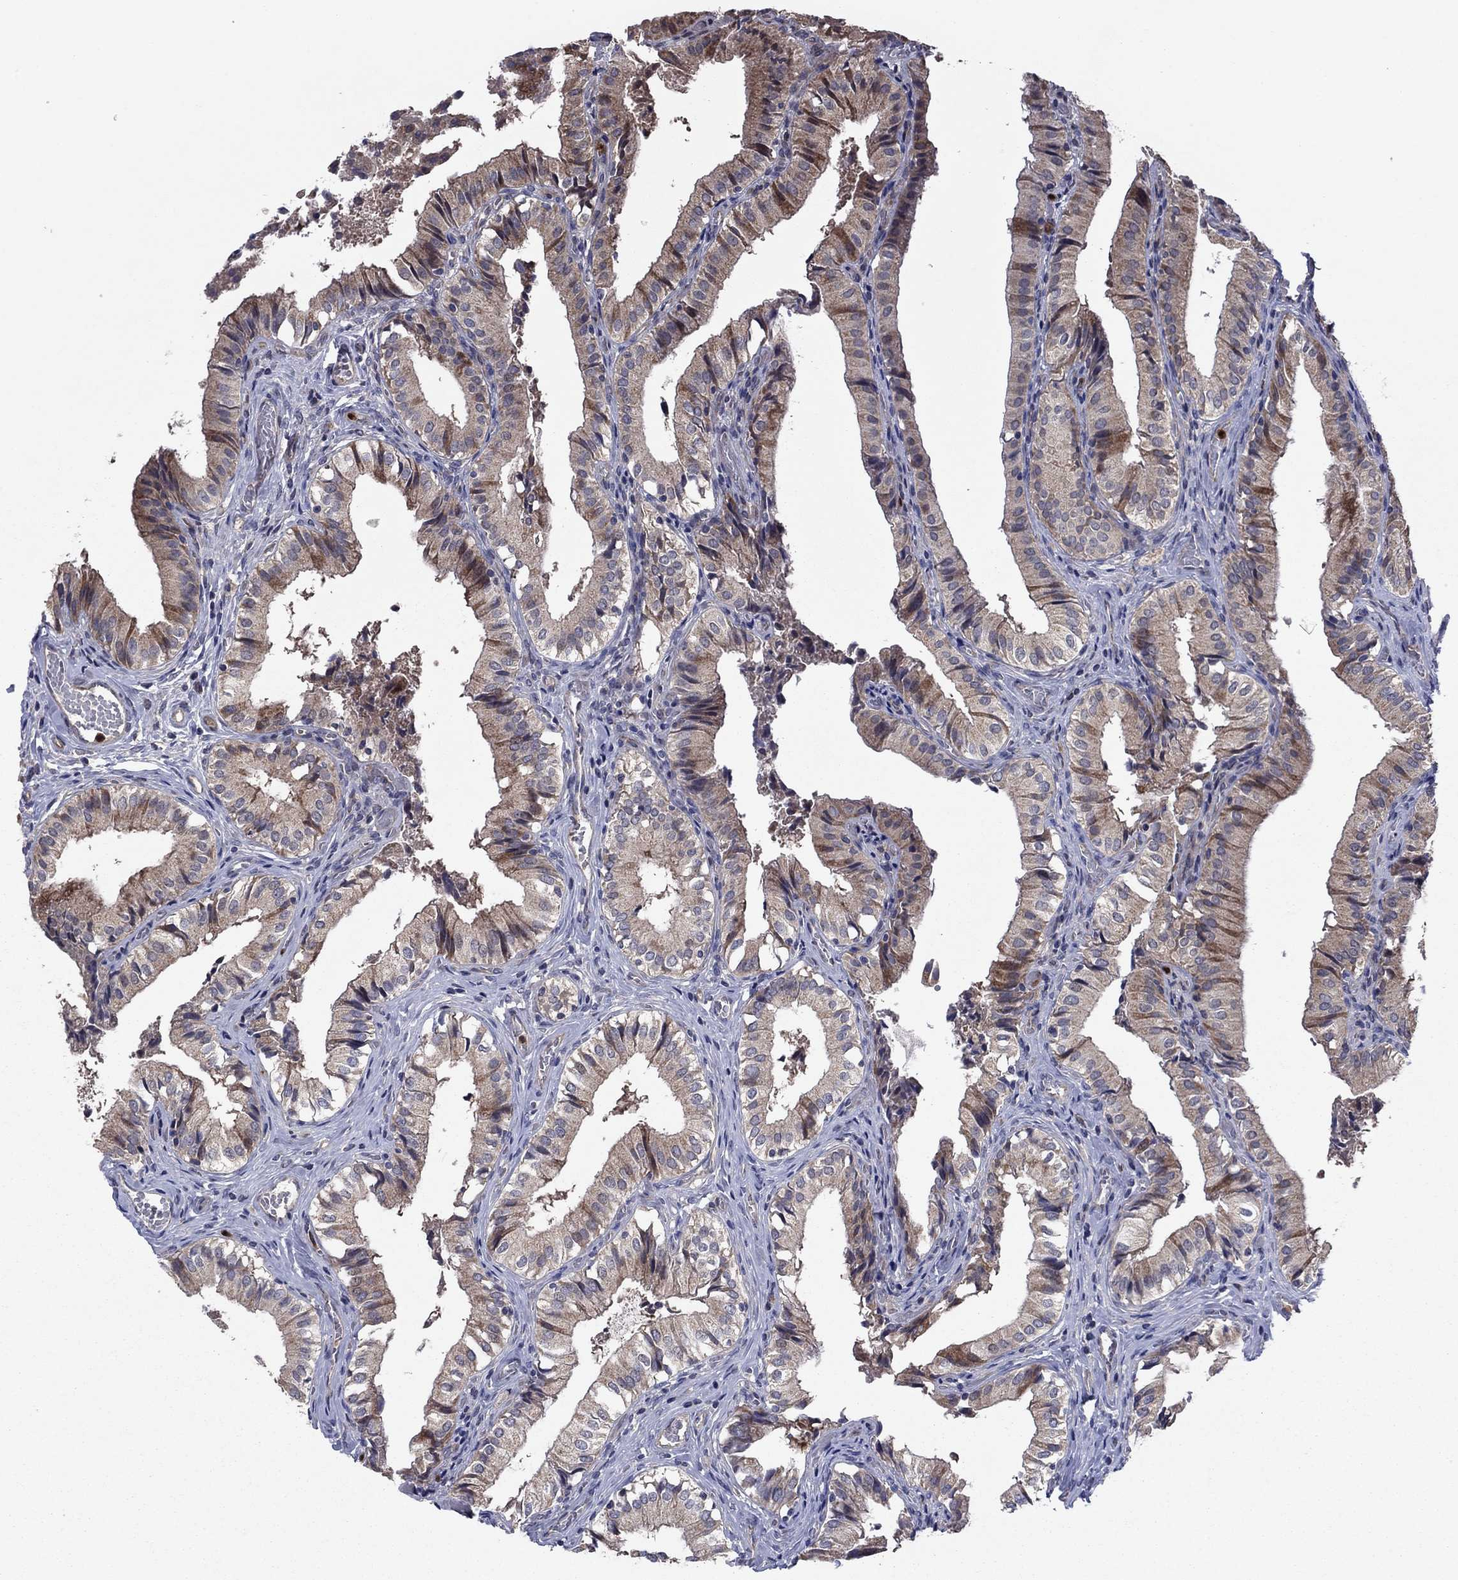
{"staining": {"intensity": "moderate", "quantity": "<25%", "location": "cytoplasmic/membranous"}, "tissue": "gallbladder", "cell_type": "Glandular cells", "image_type": "normal", "snomed": [{"axis": "morphology", "description": "Normal tissue, NOS"}, {"axis": "topography", "description": "Gallbladder"}], "caption": "Gallbladder stained with IHC exhibits moderate cytoplasmic/membranous staining in approximately <25% of glandular cells. (DAB = brown stain, brightfield microscopy at high magnification).", "gene": "MSRB1", "patient": {"sex": "female", "age": 47}}